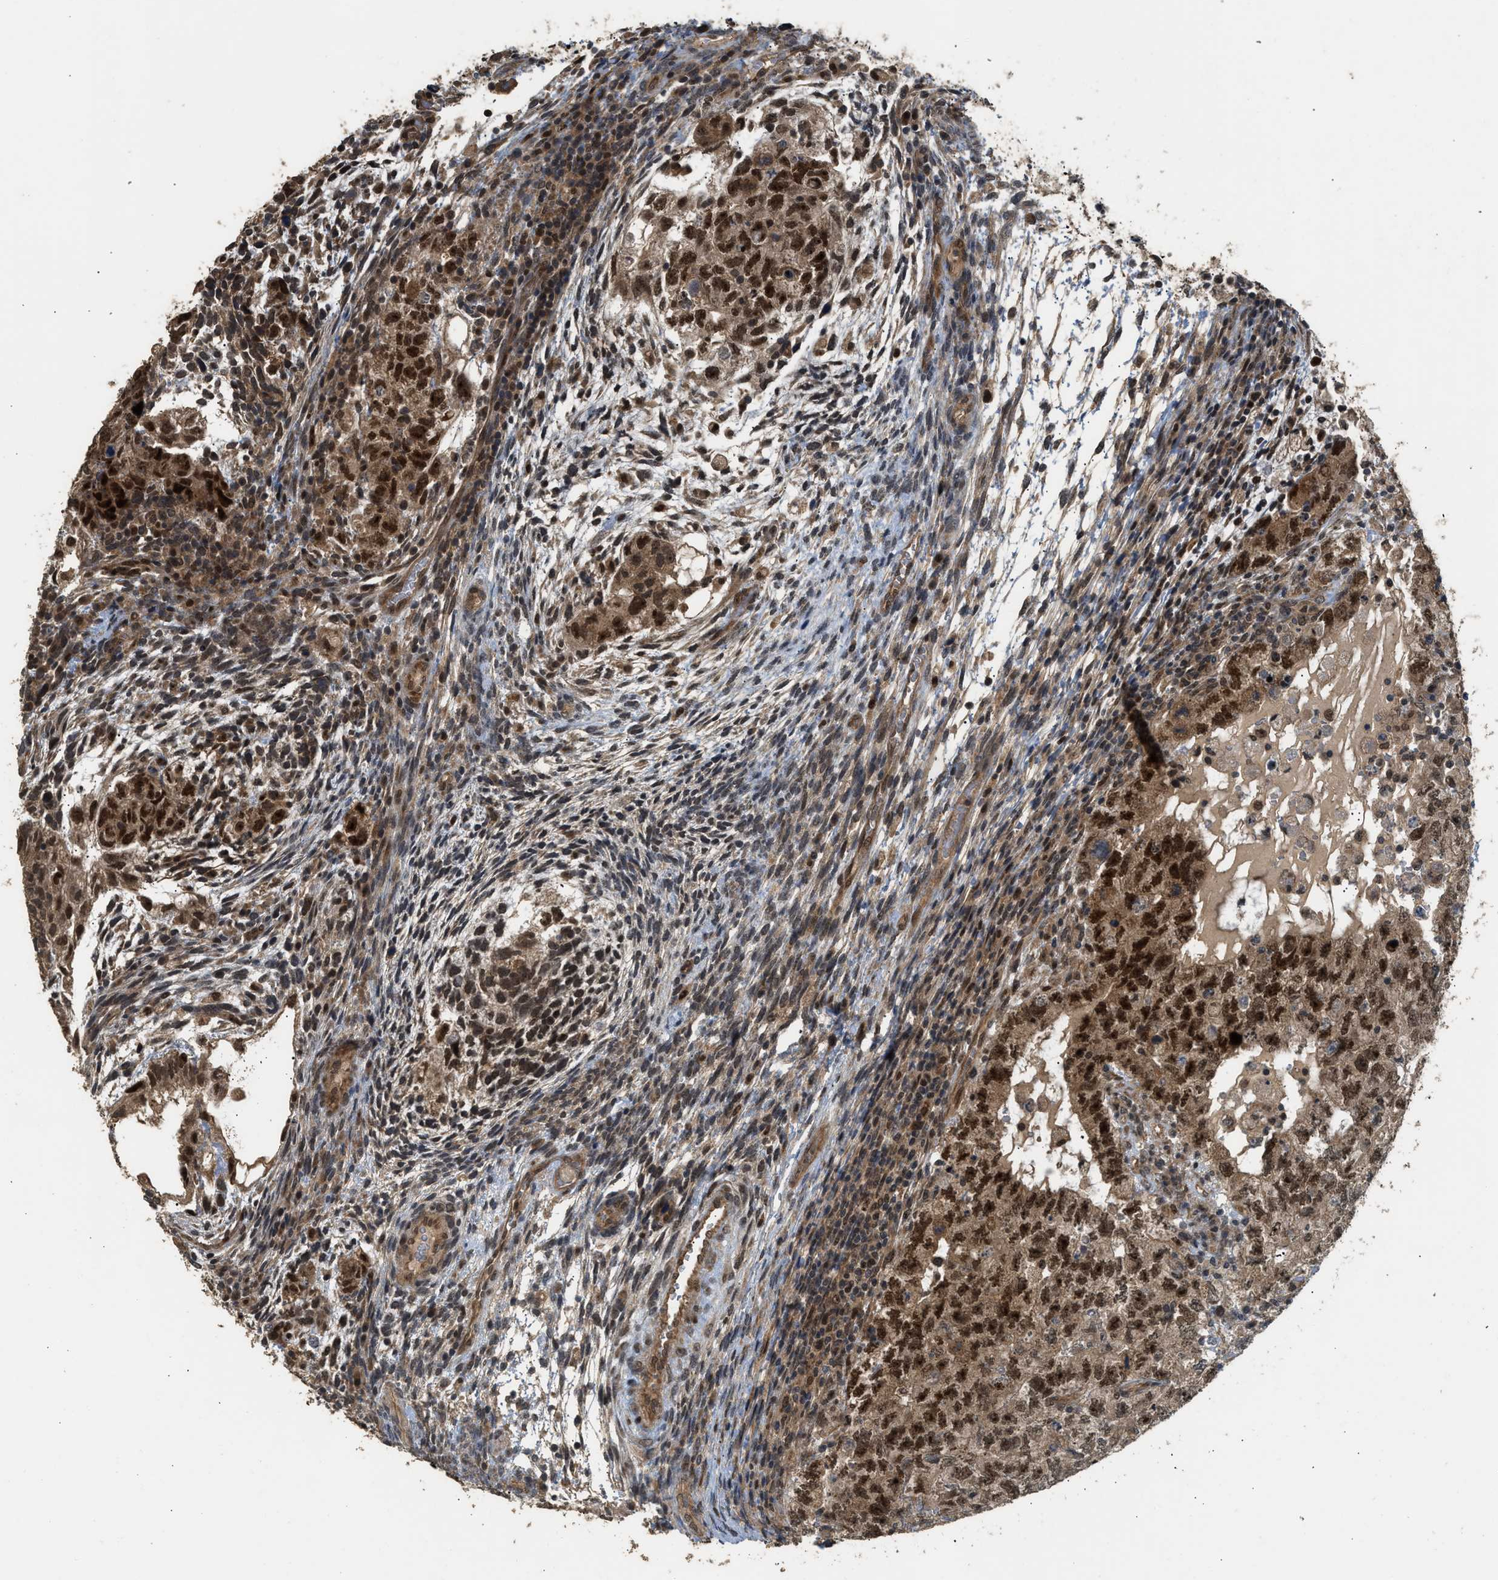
{"staining": {"intensity": "strong", "quantity": ">75%", "location": "nuclear"}, "tissue": "testis cancer", "cell_type": "Tumor cells", "image_type": "cancer", "snomed": [{"axis": "morphology", "description": "Carcinoma, Embryonal, NOS"}, {"axis": "topography", "description": "Testis"}], "caption": "Strong nuclear expression is identified in approximately >75% of tumor cells in testis cancer.", "gene": "GET1", "patient": {"sex": "male", "age": 36}}